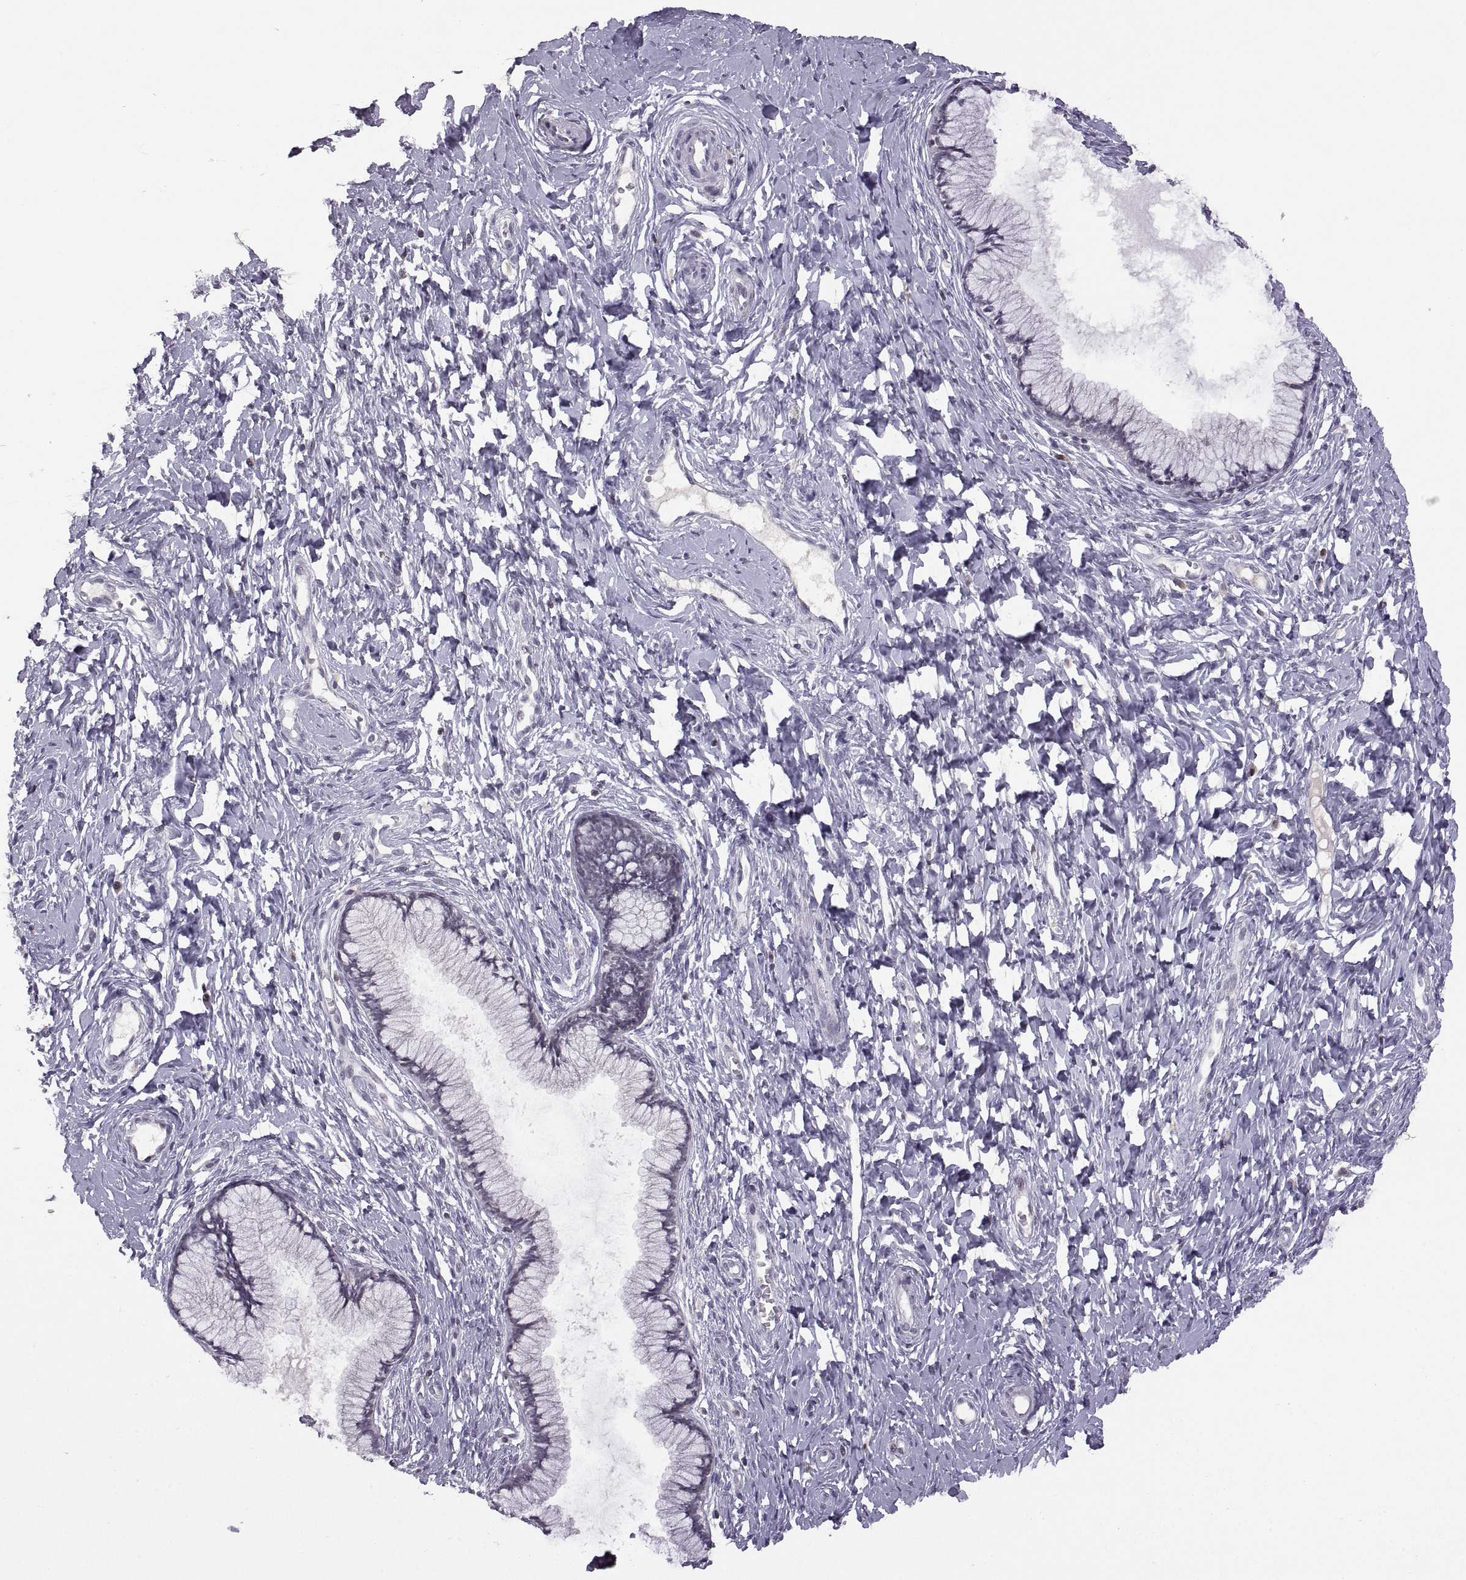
{"staining": {"intensity": "negative", "quantity": "none", "location": "none"}, "tissue": "cervix", "cell_type": "Glandular cells", "image_type": "normal", "snomed": [{"axis": "morphology", "description": "Normal tissue, NOS"}, {"axis": "topography", "description": "Cervix"}], "caption": "Immunohistochemistry of unremarkable cervix exhibits no staining in glandular cells.", "gene": "NEK2", "patient": {"sex": "female", "age": 40}}